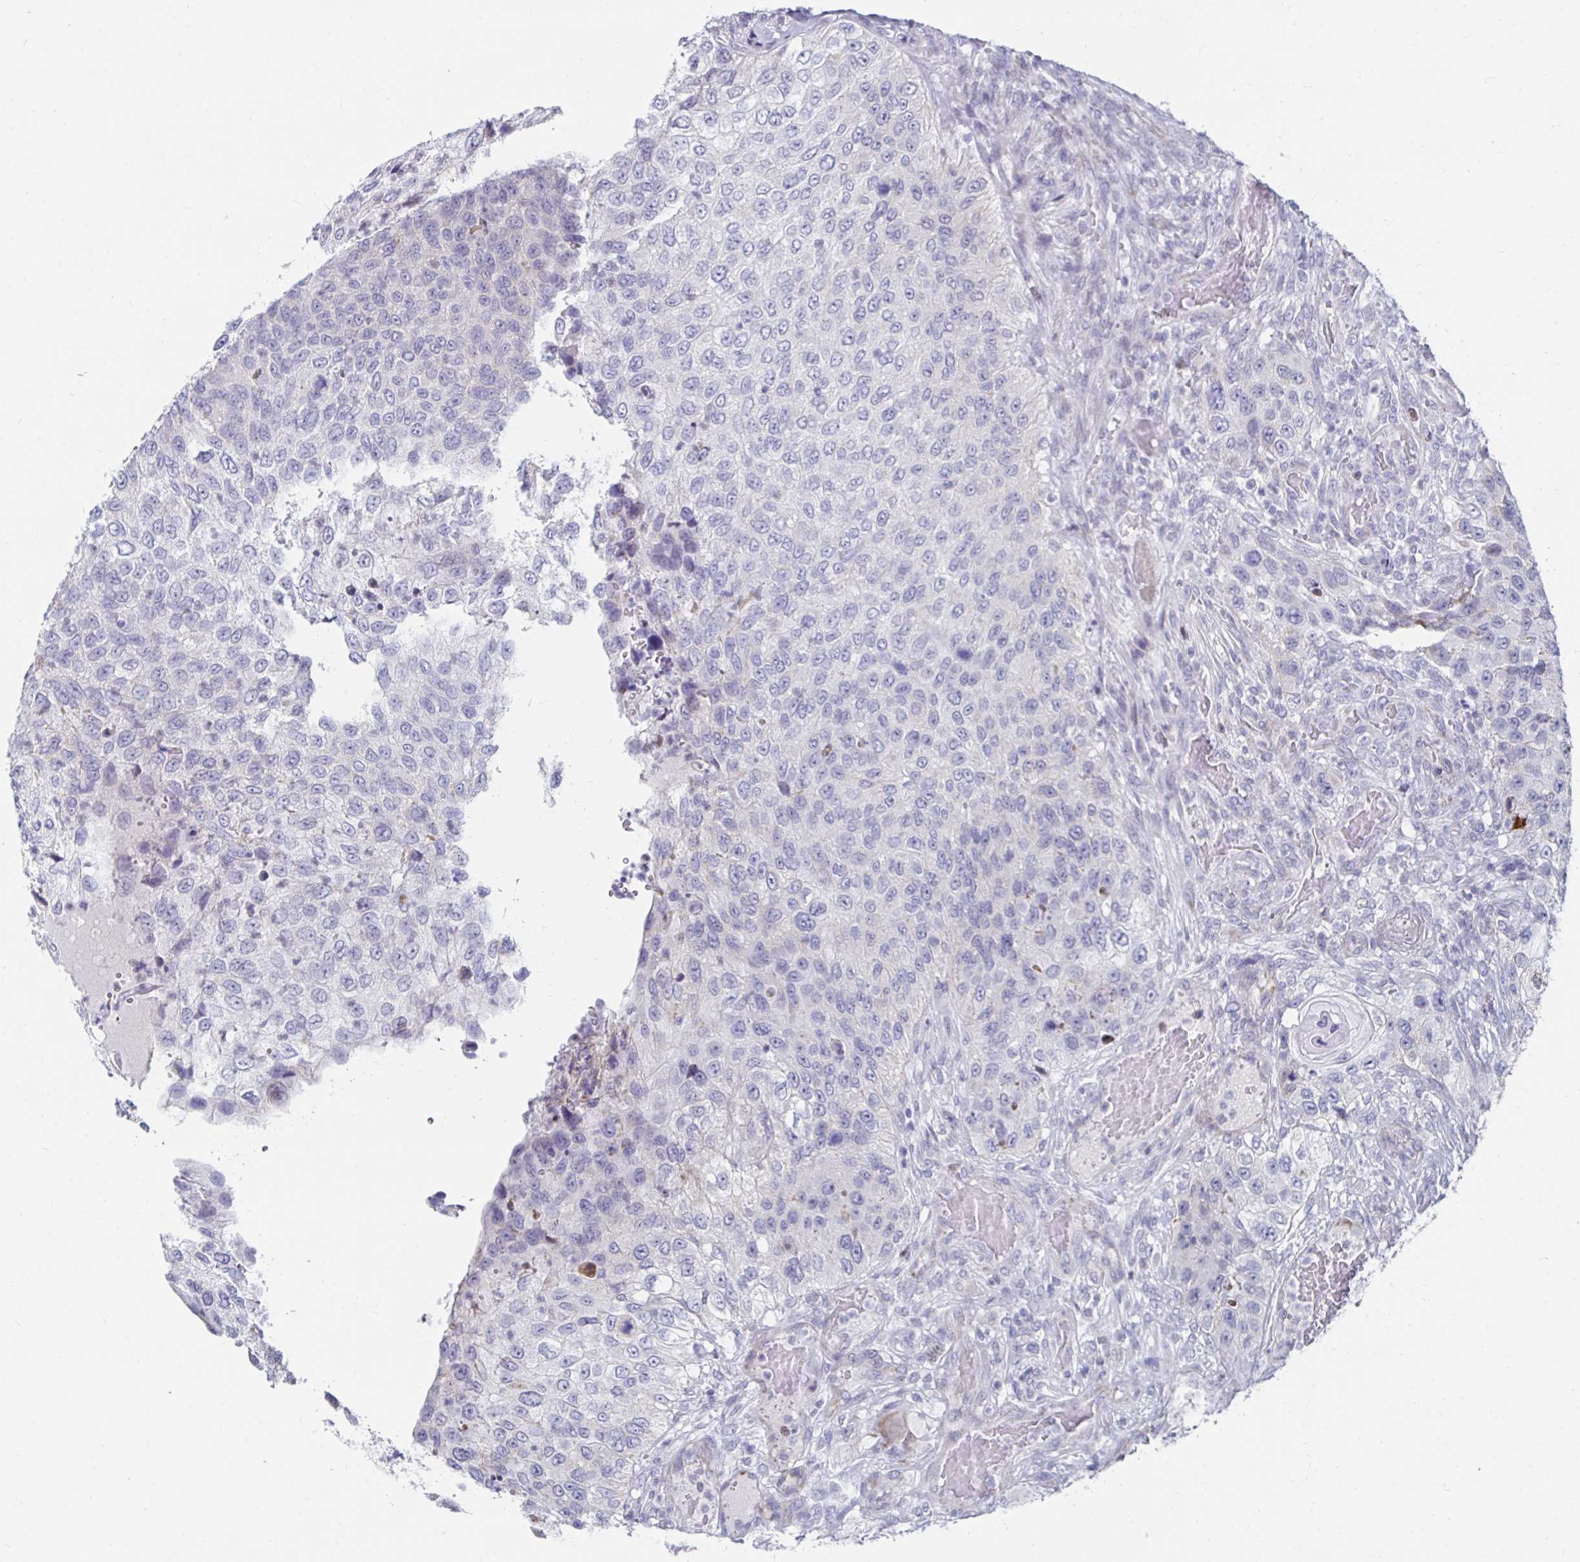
{"staining": {"intensity": "negative", "quantity": "none", "location": "none"}, "tissue": "urothelial cancer", "cell_type": "Tumor cells", "image_type": "cancer", "snomed": [{"axis": "morphology", "description": "Urothelial carcinoma, High grade"}, {"axis": "topography", "description": "Urinary bladder"}], "caption": "Immunohistochemistry (IHC) photomicrograph of human high-grade urothelial carcinoma stained for a protein (brown), which demonstrates no expression in tumor cells.", "gene": "NOCT", "patient": {"sex": "female", "age": 60}}